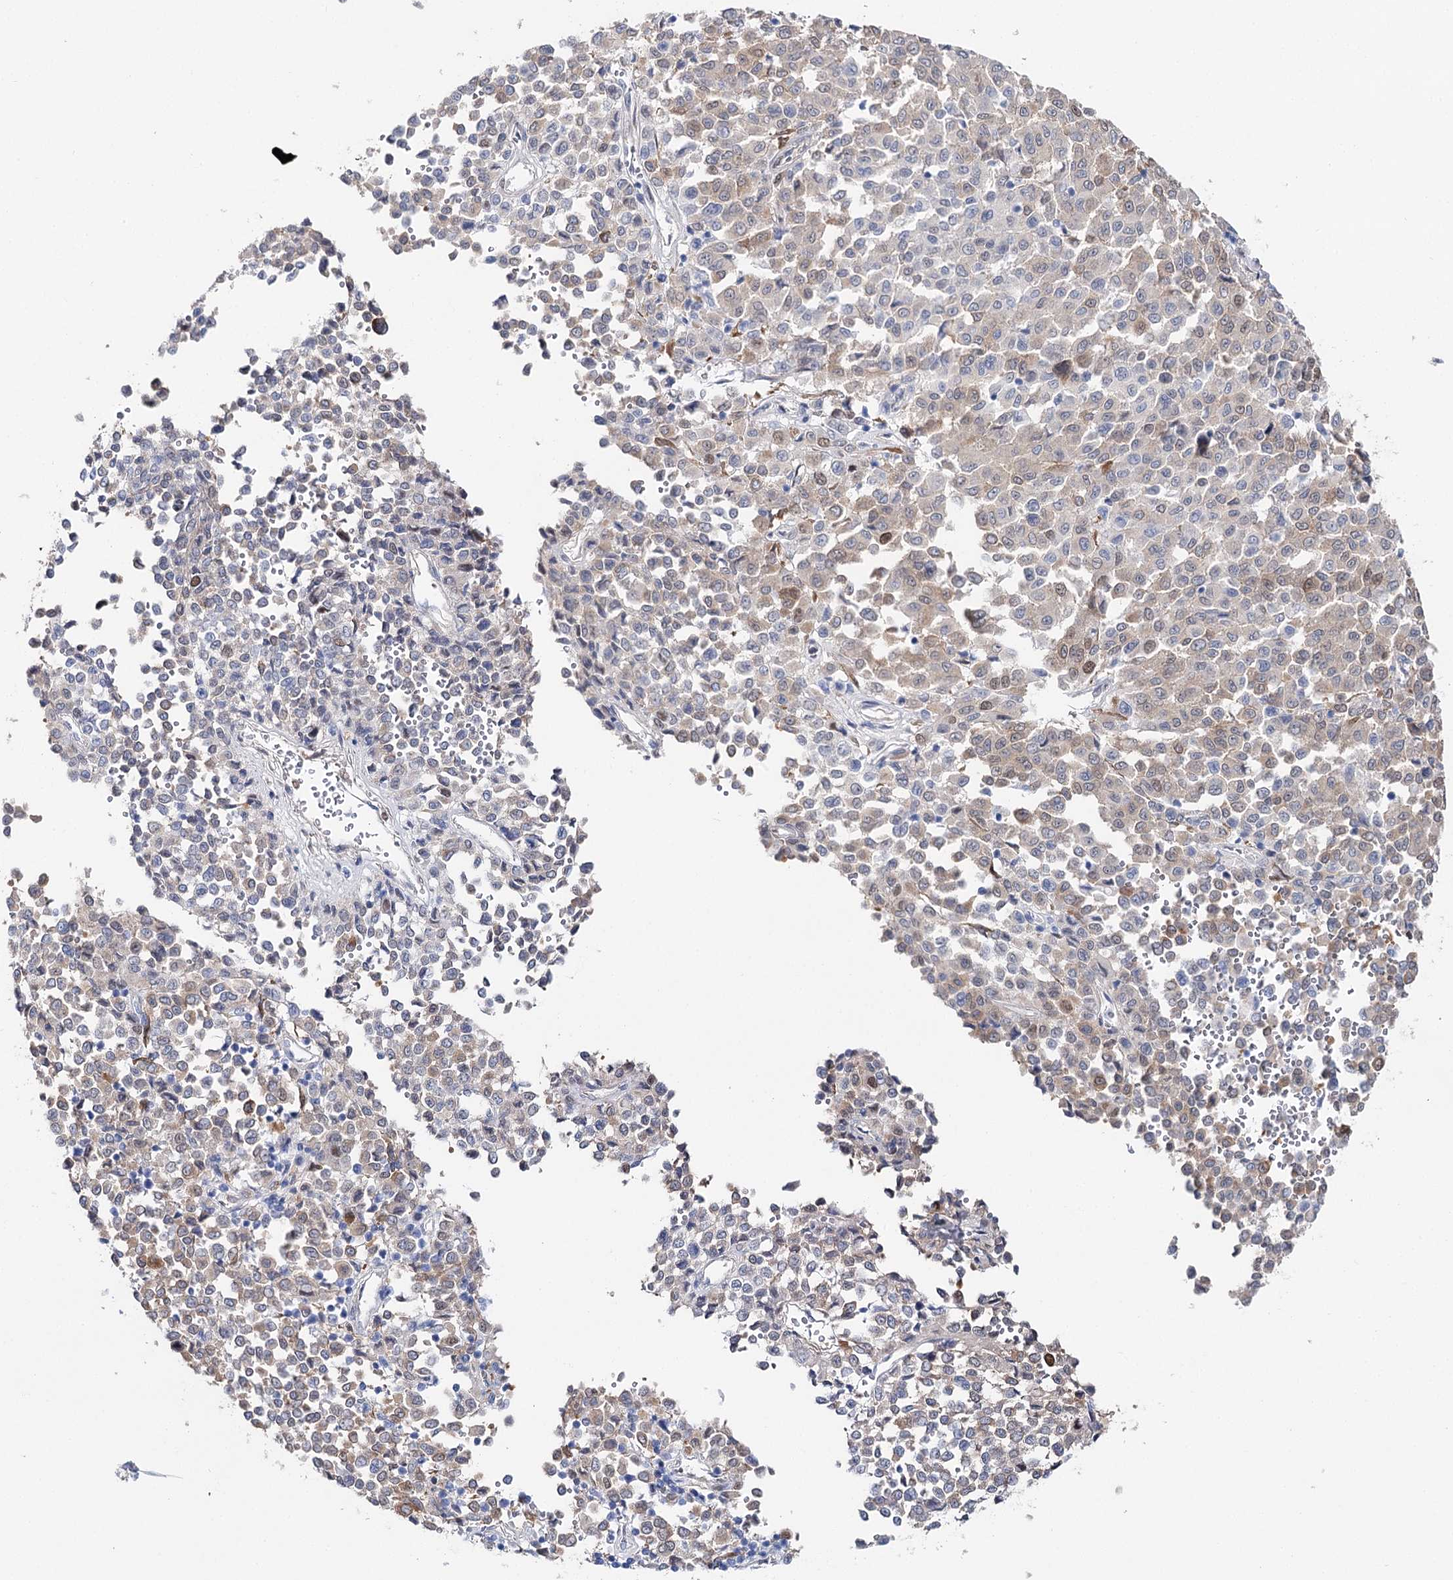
{"staining": {"intensity": "weak", "quantity": "<25%", "location": "cytoplasmic/membranous"}, "tissue": "melanoma", "cell_type": "Tumor cells", "image_type": "cancer", "snomed": [{"axis": "morphology", "description": "Malignant melanoma, Metastatic site"}, {"axis": "topography", "description": "Pancreas"}], "caption": "High magnification brightfield microscopy of malignant melanoma (metastatic site) stained with DAB (3,3'-diaminobenzidine) (brown) and counterstained with hematoxylin (blue): tumor cells show no significant staining. (Brightfield microscopy of DAB immunohistochemistry at high magnification).", "gene": "UGDH", "patient": {"sex": "female", "age": 30}}